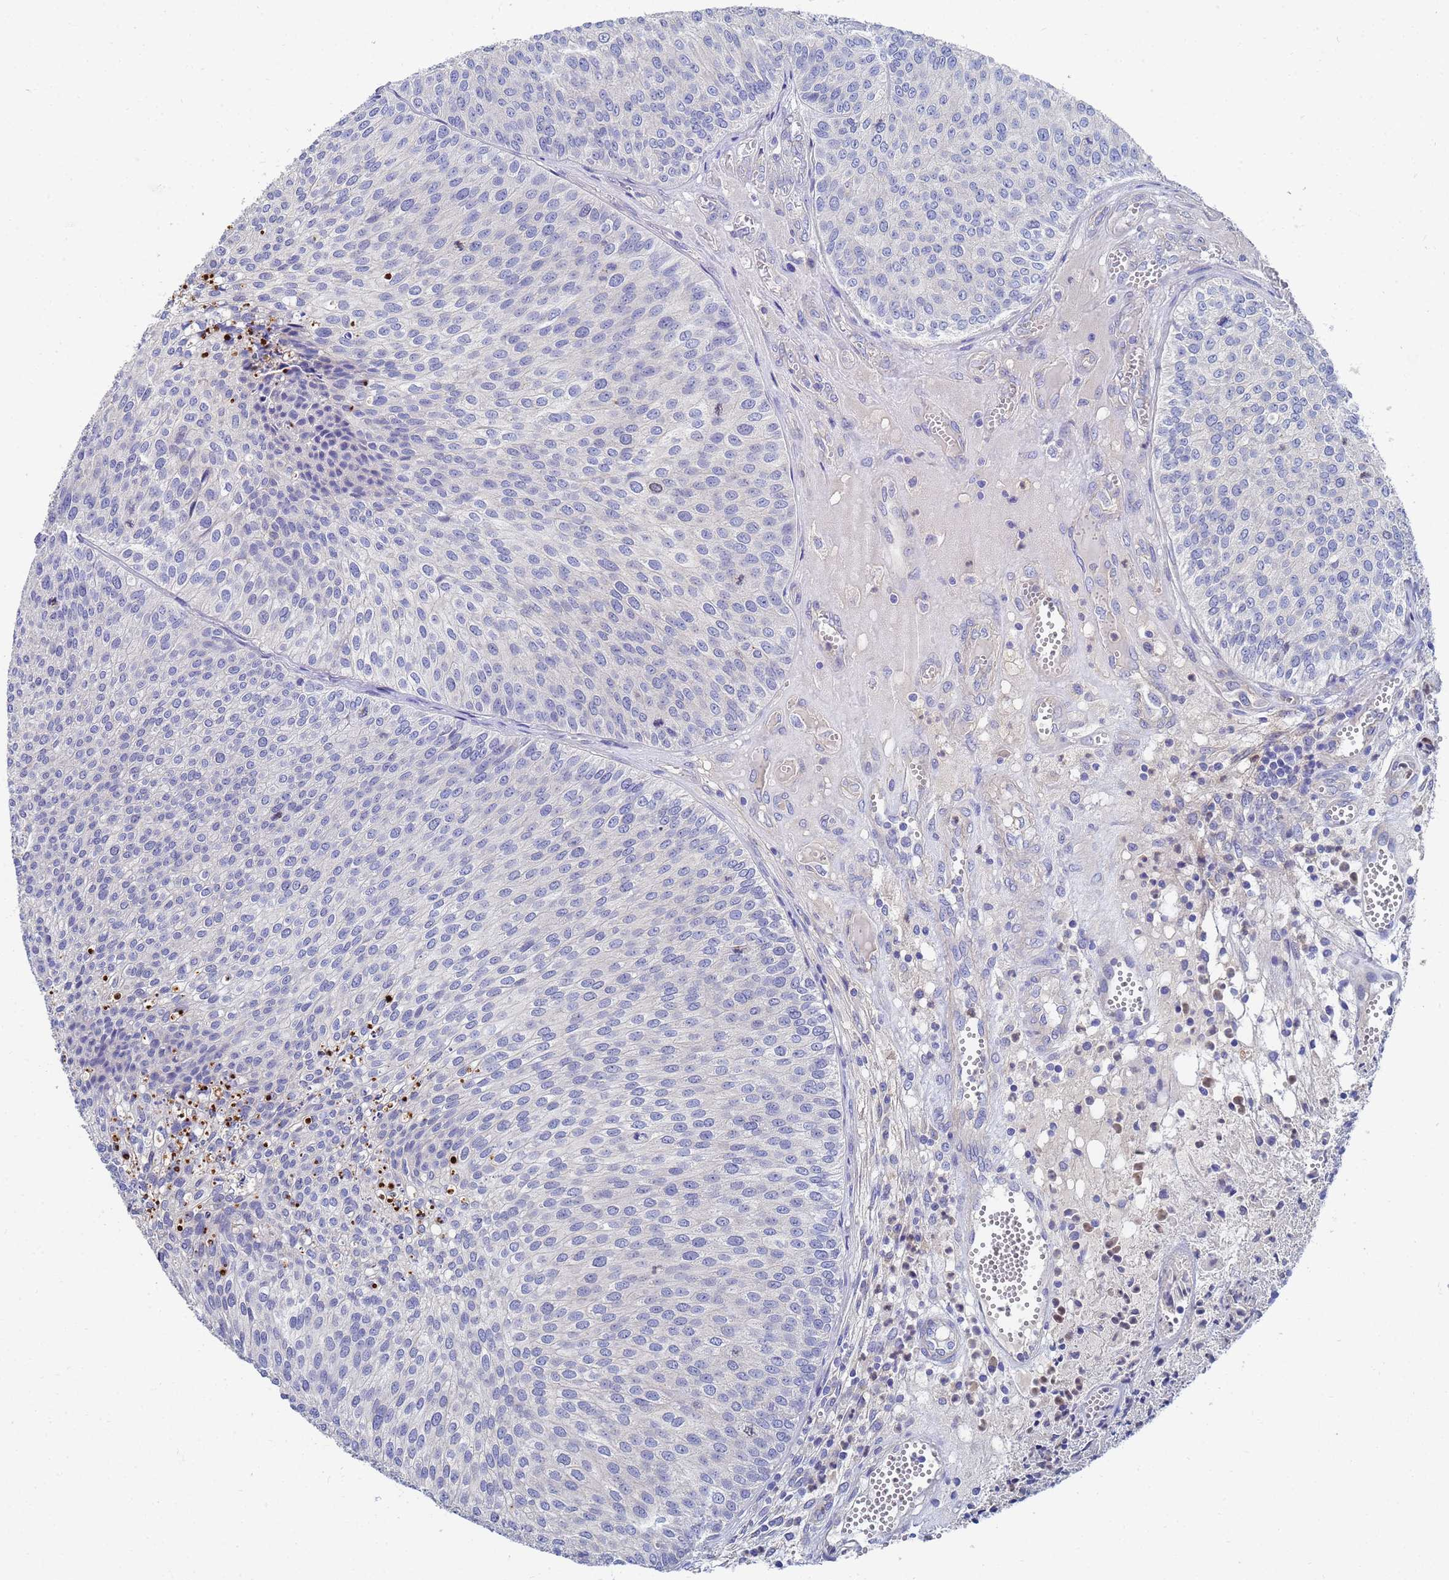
{"staining": {"intensity": "negative", "quantity": "none", "location": "none"}, "tissue": "urothelial cancer", "cell_type": "Tumor cells", "image_type": "cancer", "snomed": [{"axis": "morphology", "description": "Urothelial carcinoma, Low grade"}, {"axis": "topography", "description": "Urinary bladder"}], "caption": "Immunohistochemistry photomicrograph of neoplastic tissue: human urothelial carcinoma (low-grade) stained with DAB reveals no significant protein positivity in tumor cells.", "gene": "LBX2", "patient": {"sex": "male", "age": 84}}